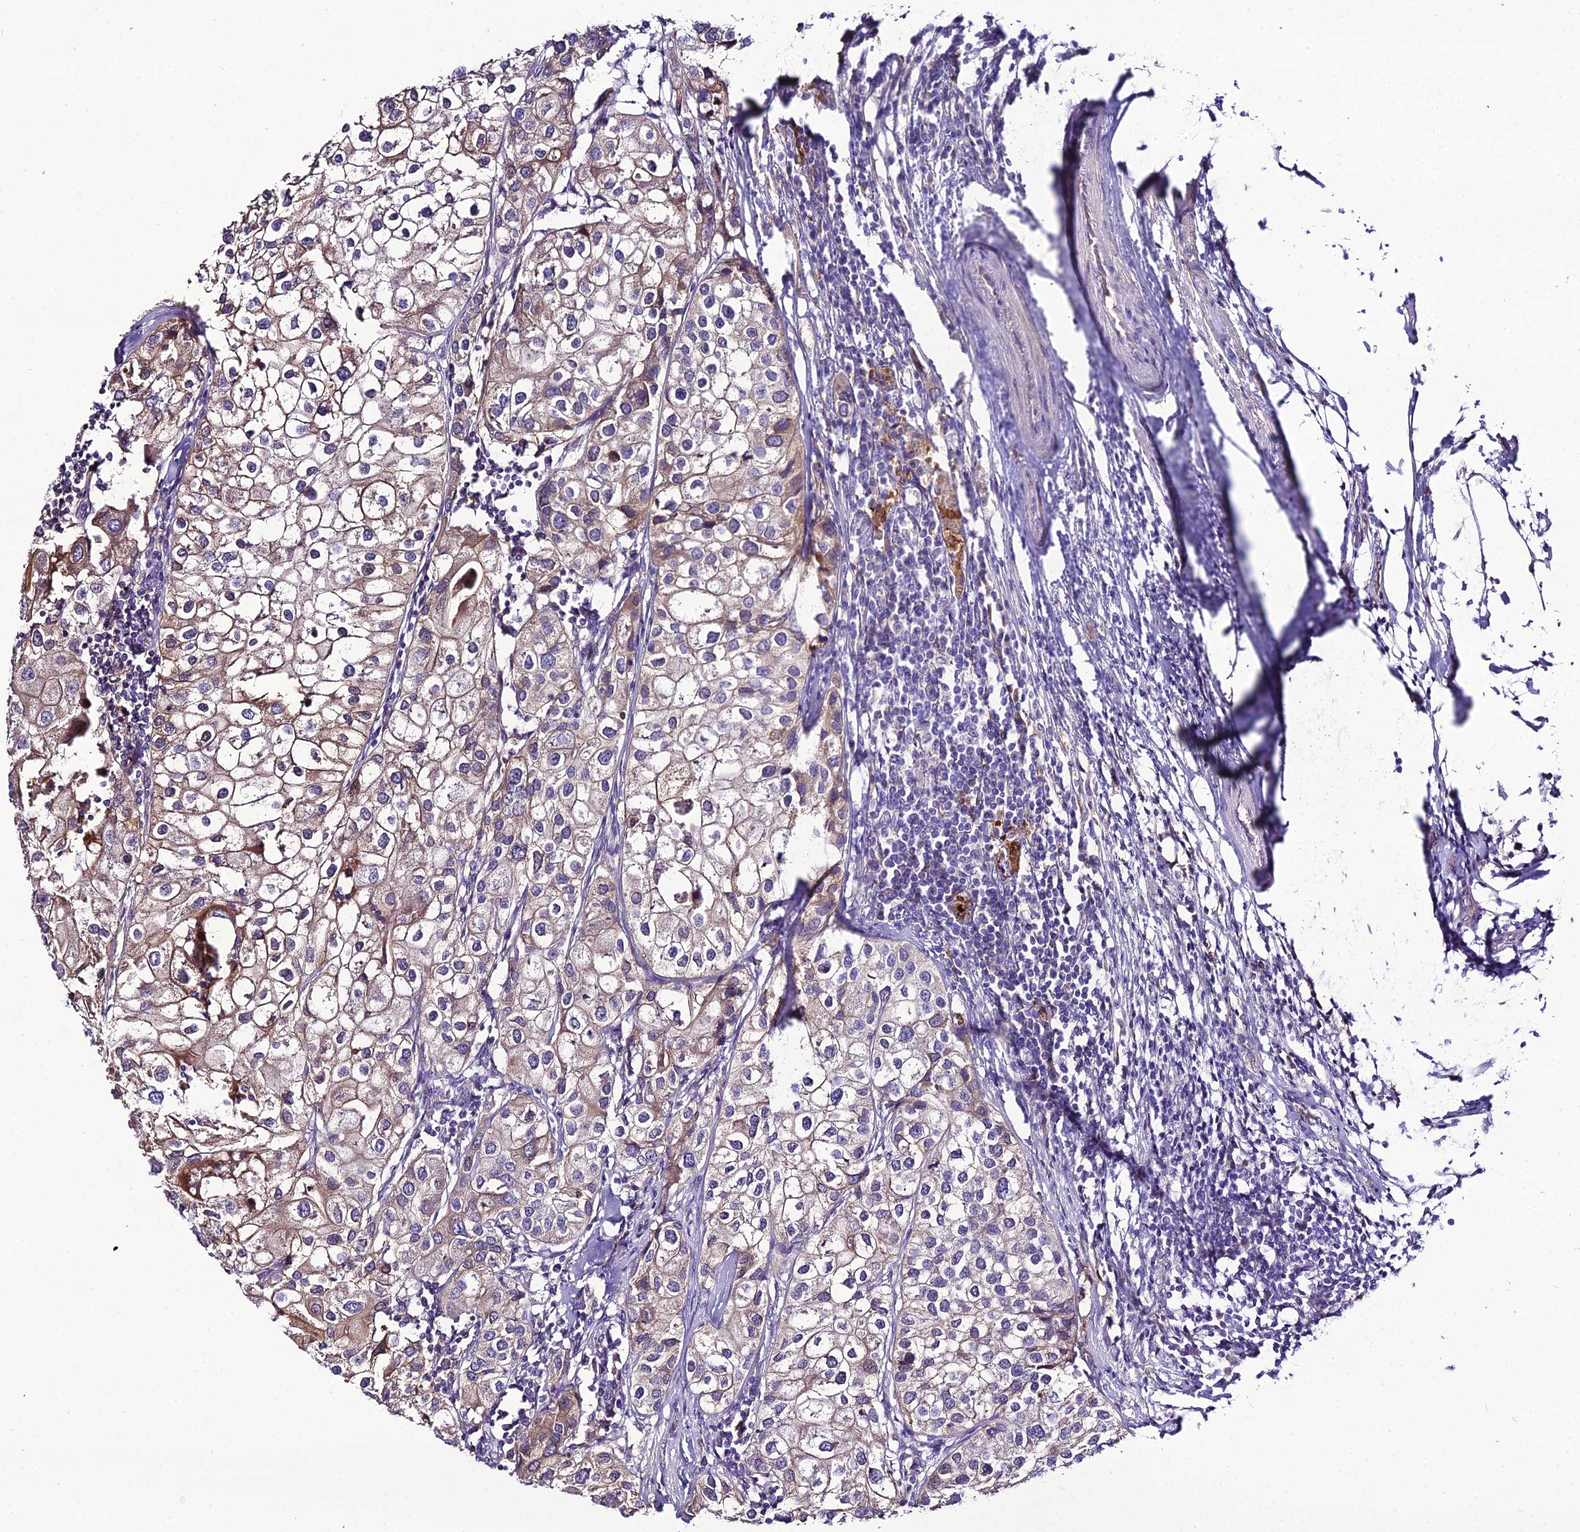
{"staining": {"intensity": "moderate", "quantity": "25%-75%", "location": "cytoplasmic/membranous"}, "tissue": "urothelial cancer", "cell_type": "Tumor cells", "image_type": "cancer", "snomed": [{"axis": "morphology", "description": "Urothelial carcinoma, High grade"}, {"axis": "topography", "description": "Urinary bladder"}], "caption": "Urothelial cancer tissue displays moderate cytoplasmic/membranous expression in approximately 25%-75% of tumor cells", "gene": "MB21D2", "patient": {"sex": "male", "age": 64}}